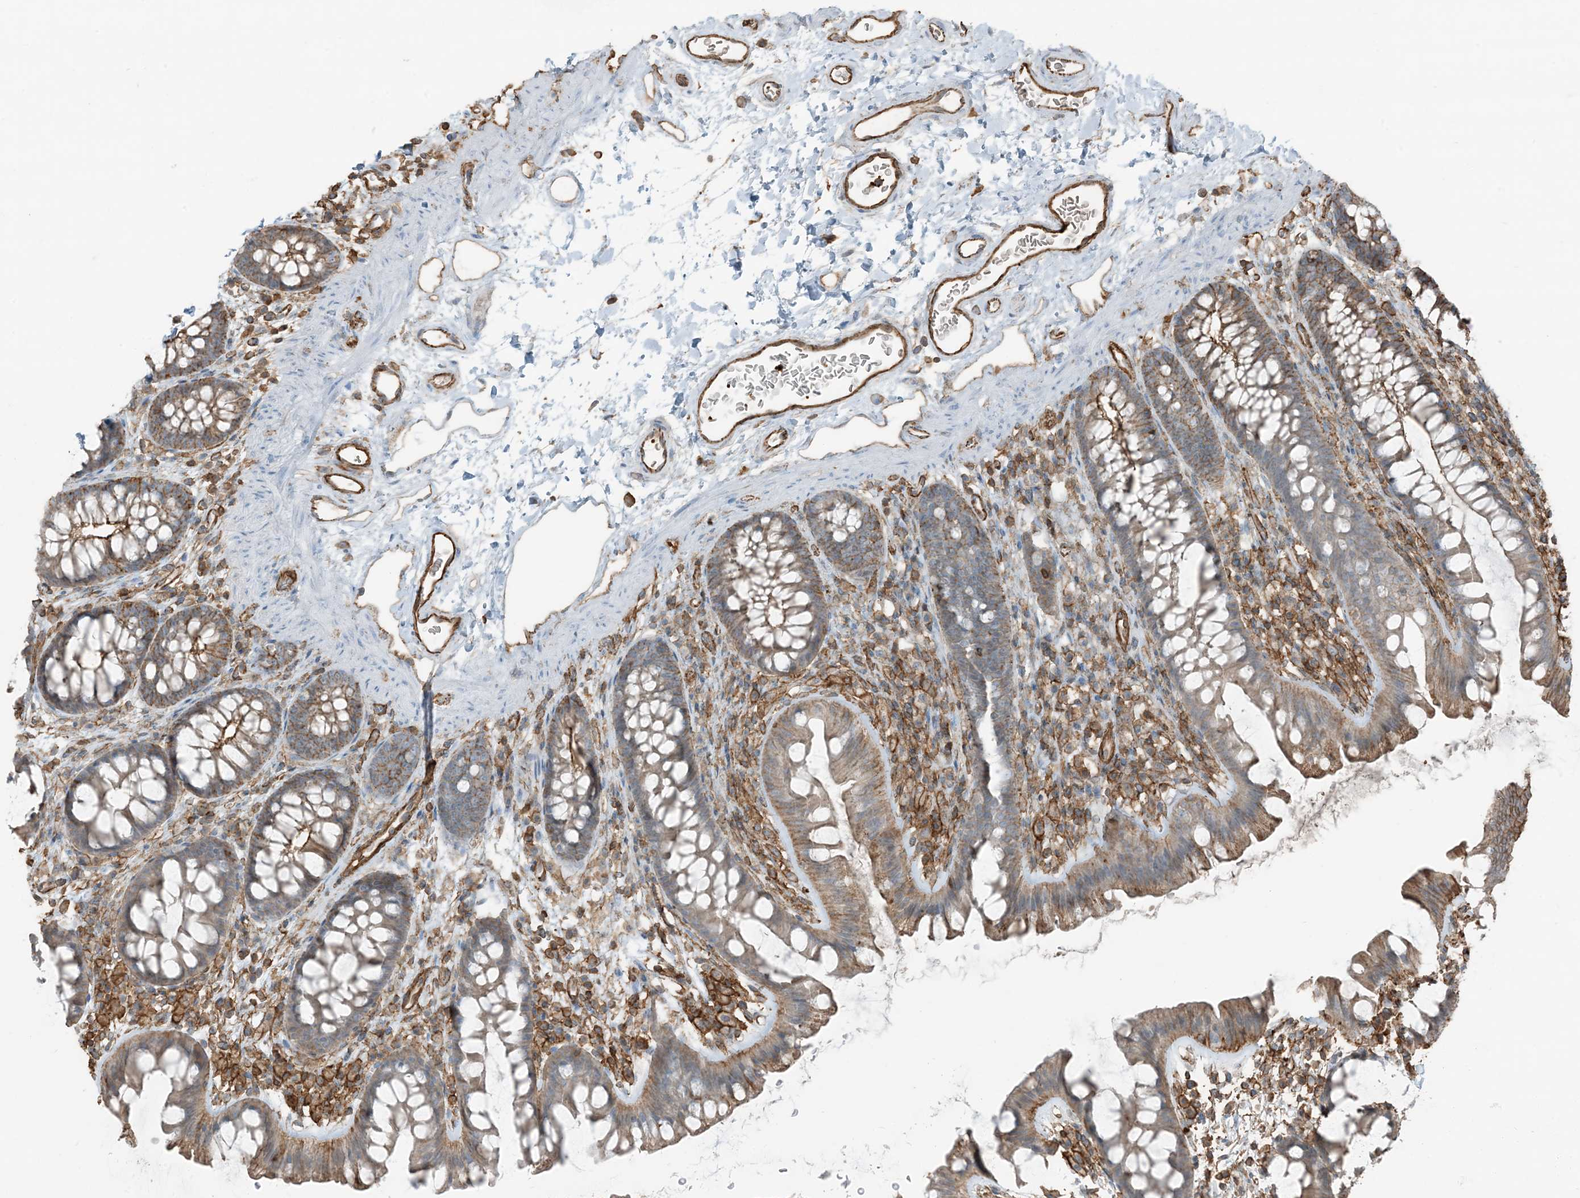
{"staining": {"intensity": "strong", "quantity": "25%-75%", "location": "cytoplasmic/membranous"}, "tissue": "colon", "cell_type": "Endothelial cells", "image_type": "normal", "snomed": [{"axis": "morphology", "description": "Normal tissue, NOS"}, {"axis": "topography", "description": "Colon"}], "caption": "The immunohistochemical stain labels strong cytoplasmic/membranous staining in endothelial cells of benign colon. (brown staining indicates protein expression, while blue staining denotes nuclei).", "gene": "APOBEC3C", "patient": {"sex": "female", "age": 62}}